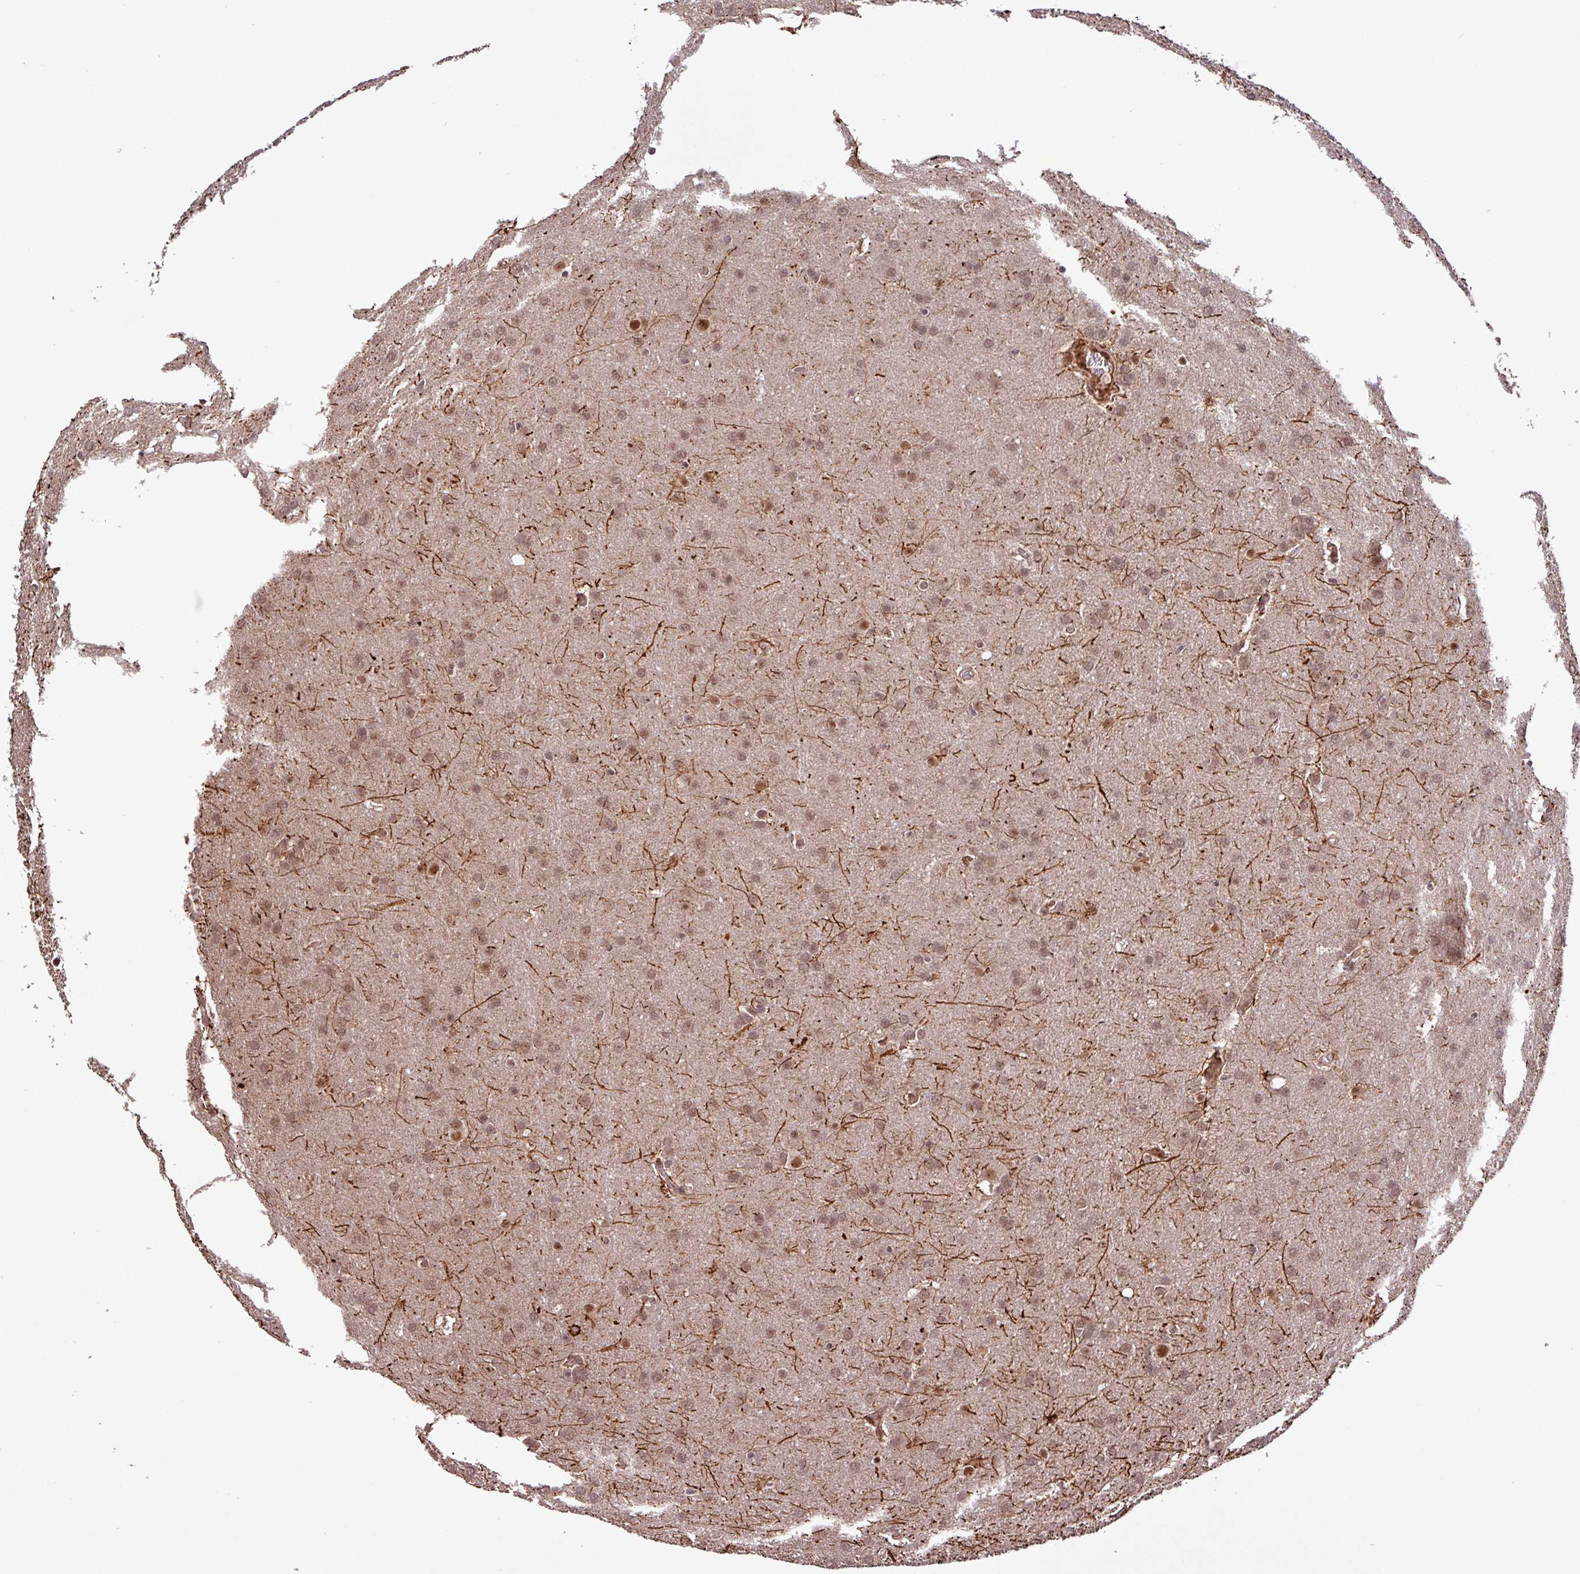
{"staining": {"intensity": "moderate", "quantity": ">75%", "location": "nuclear"}, "tissue": "glioma", "cell_type": "Tumor cells", "image_type": "cancer", "snomed": [{"axis": "morphology", "description": "Glioma, malignant, Low grade"}, {"axis": "topography", "description": "Brain"}], "caption": "This image shows immunohistochemistry (IHC) staining of human malignant low-grade glioma, with medium moderate nuclear positivity in about >75% of tumor cells.", "gene": "SLC22A24", "patient": {"sex": "female", "age": 32}}